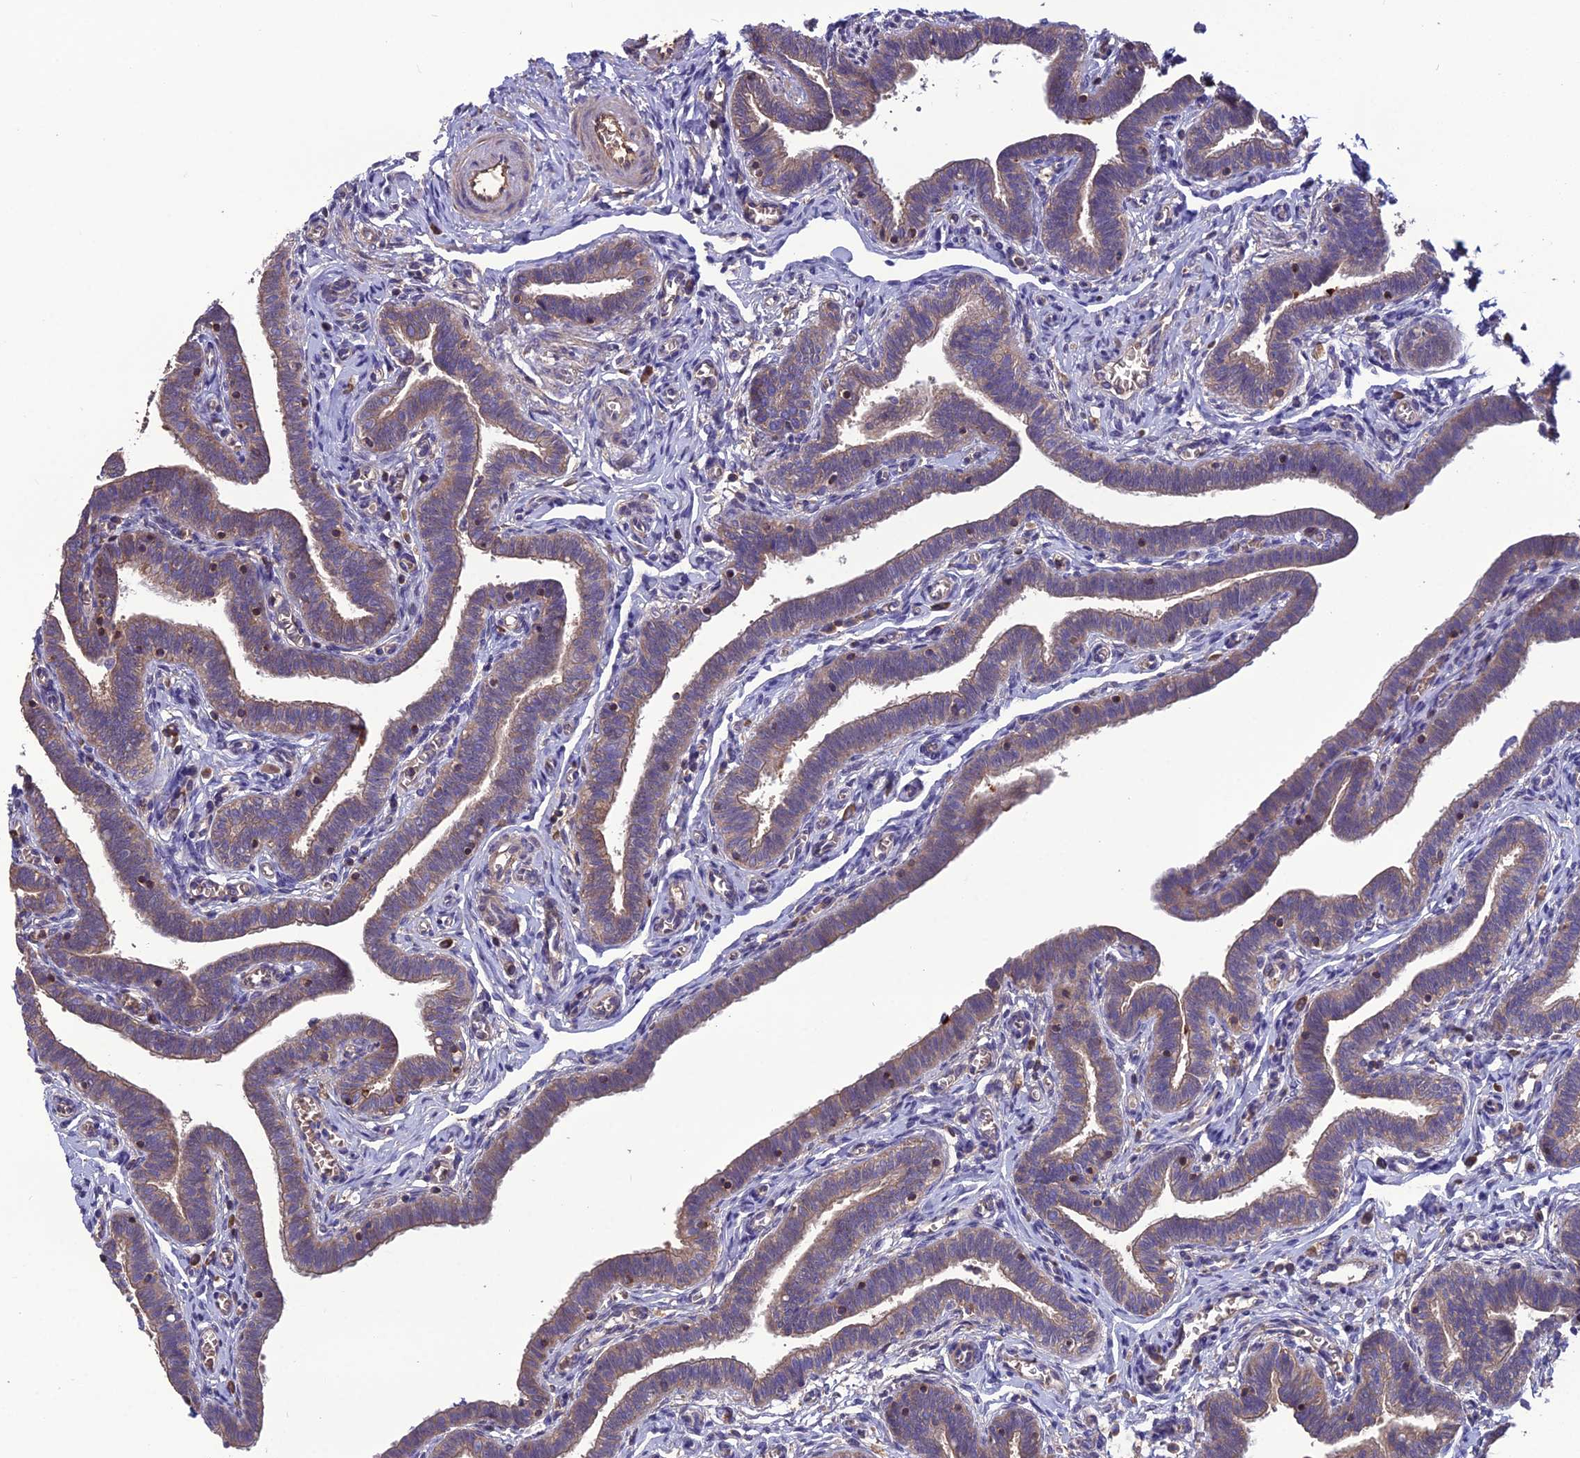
{"staining": {"intensity": "moderate", "quantity": "25%-75%", "location": "cytoplasmic/membranous"}, "tissue": "fallopian tube", "cell_type": "Glandular cells", "image_type": "normal", "snomed": [{"axis": "morphology", "description": "Normal tissue, NOS"}, {"axis": "topography", "description": "Fallopian tube"}], "caption": "Brown immunohistochemical staining in unremarkable human fallopian tube displays moderate cytoplasmic/membranous expression in about 25%-75% of glandular cells.", "gene": "GALR2", "patient": {"sex": "female", "age": 36}}